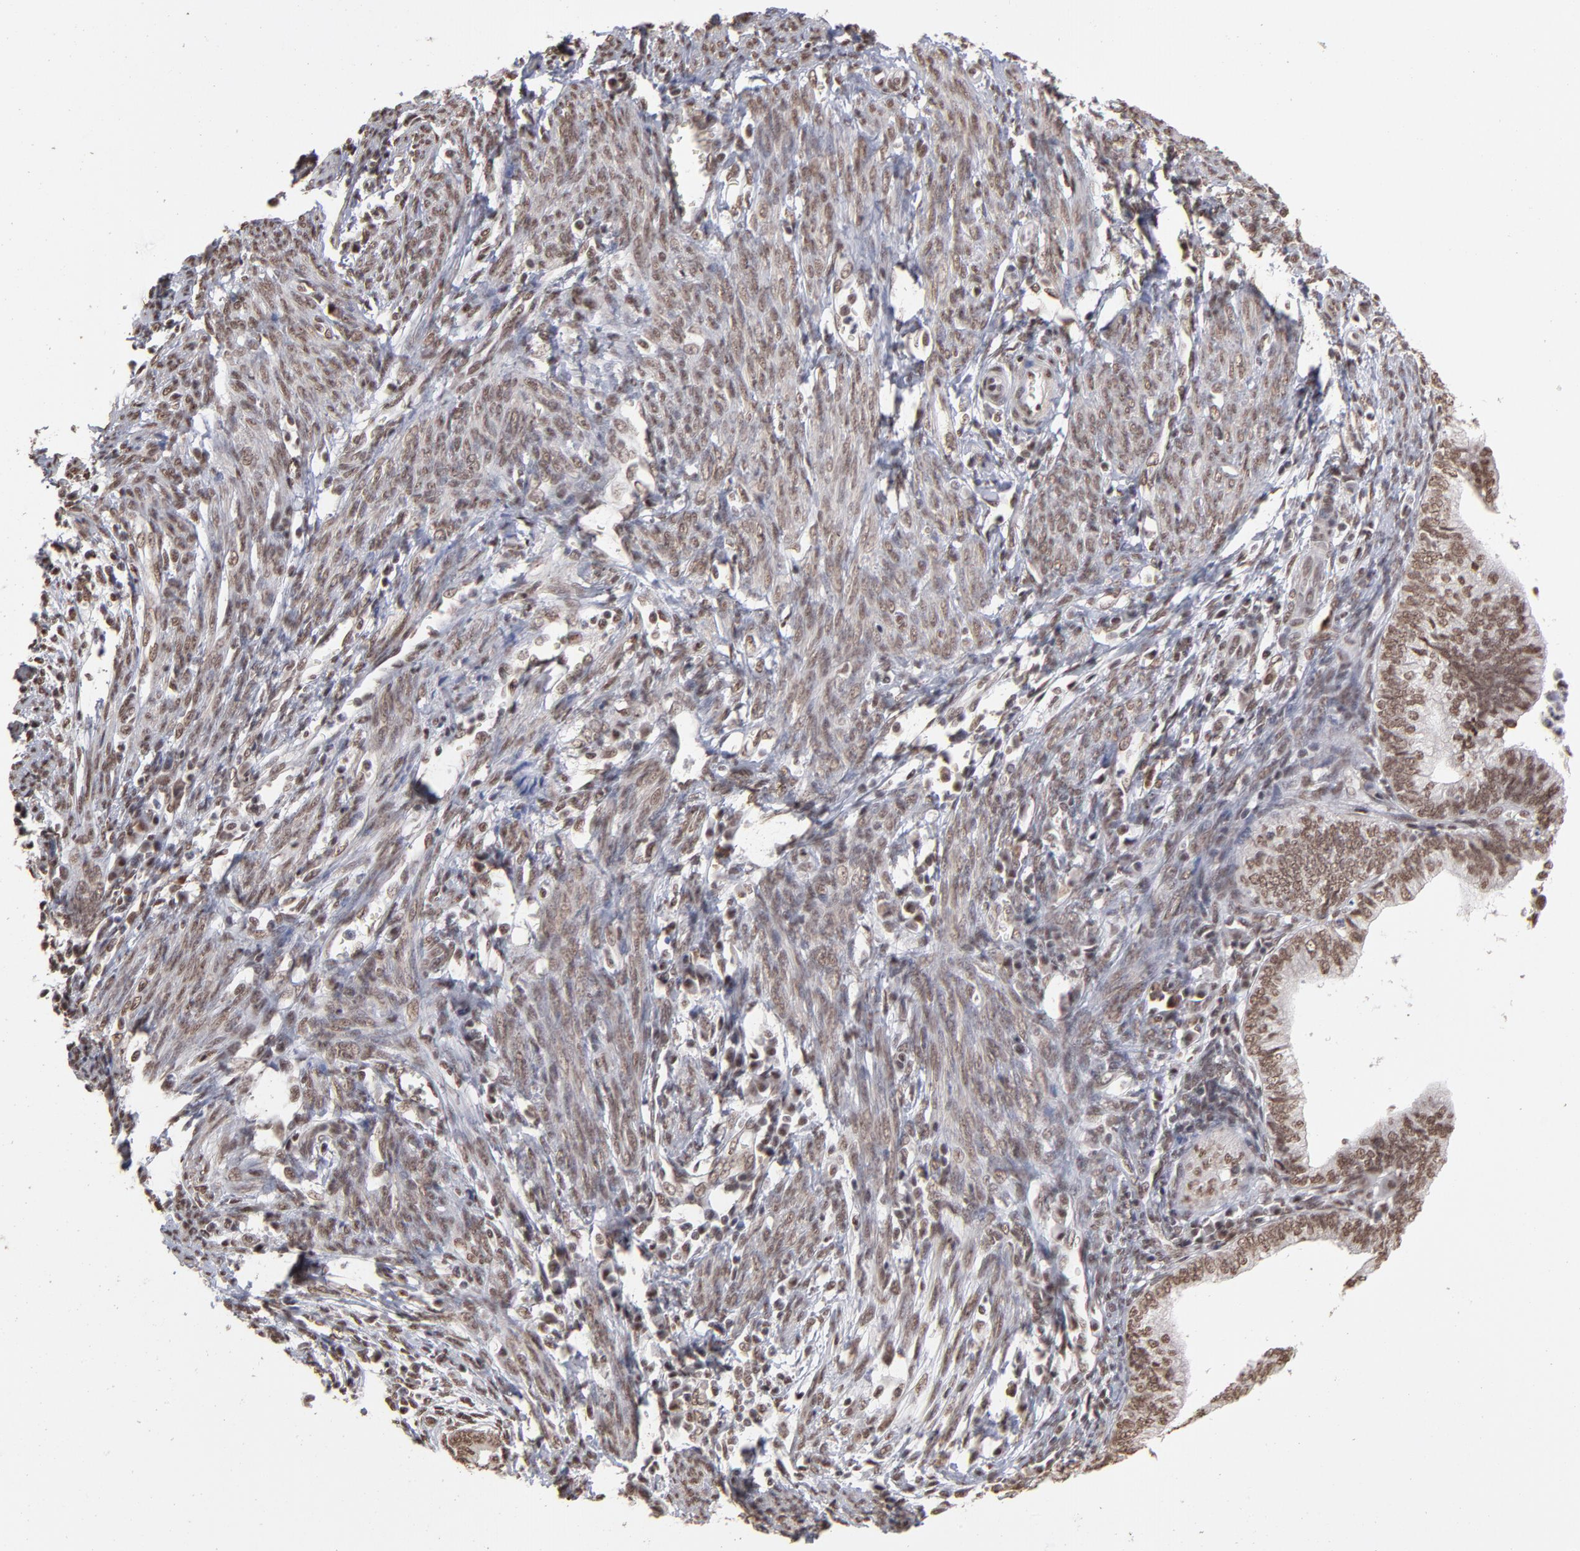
{"staining": {"intensity": "strong", "quantity": "<25%", "location": "cytoplasmic/membranous,nuclear"}, "tissue": "endometrial cancer", "cell_type": "Tumor cells", "image_type": "cancer", "snomed": [{"axis": "morphology", "description": "Adenocarcinoma, NOS"}, {"axis": "topography", "description": "Endometrium"}], "caption": "Human adenocarcinoma (endometrial) stained with a protein marker shows strong staining in tumor cells.", "gene": "ZNF3", "patient": {"sex": "female", "age": 66}}